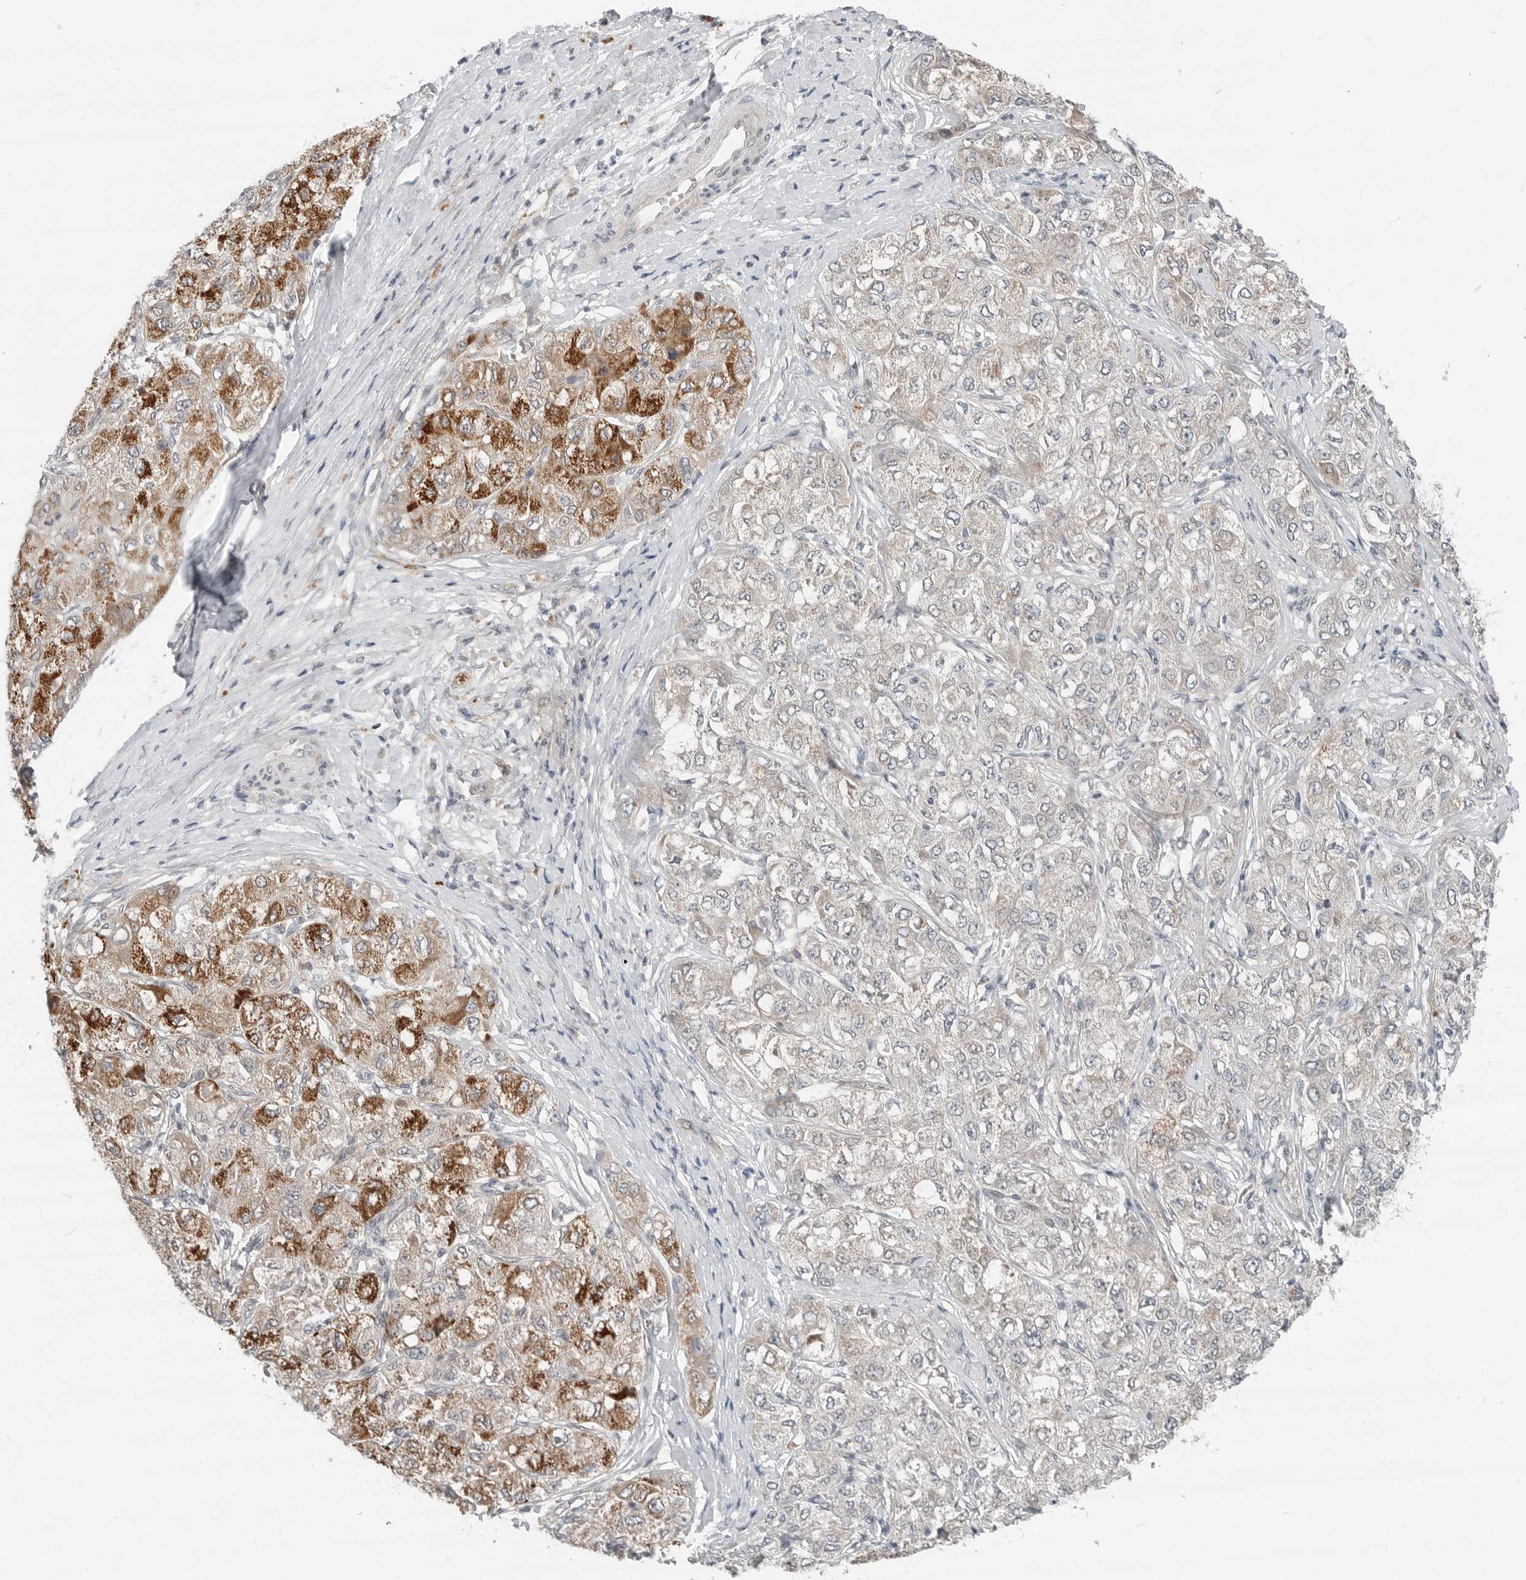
{"staining": {"intensity": "strong", "quantity": "25%-75%", "location": "cytoplasmic/membranous"}, "tissue": "liver cancer", "cell_type": "Tumor cells", "image_type": "cancer", "snomed": [{"axis": "morphology", "description": "Carcinoma, Hepatocellular, NOS"}, {"axis": "topography", "description": "Liver"}], "caption": "DAB immunohistochemical staining of human liver cancer (hepatocellular carcinoma) reveals strong cytoplasmic/membranous protein positivity in approximately 25%-75% of tumor cells.", "gene": "FCRLB", "patient": {"sex": "male", "age": 80}}